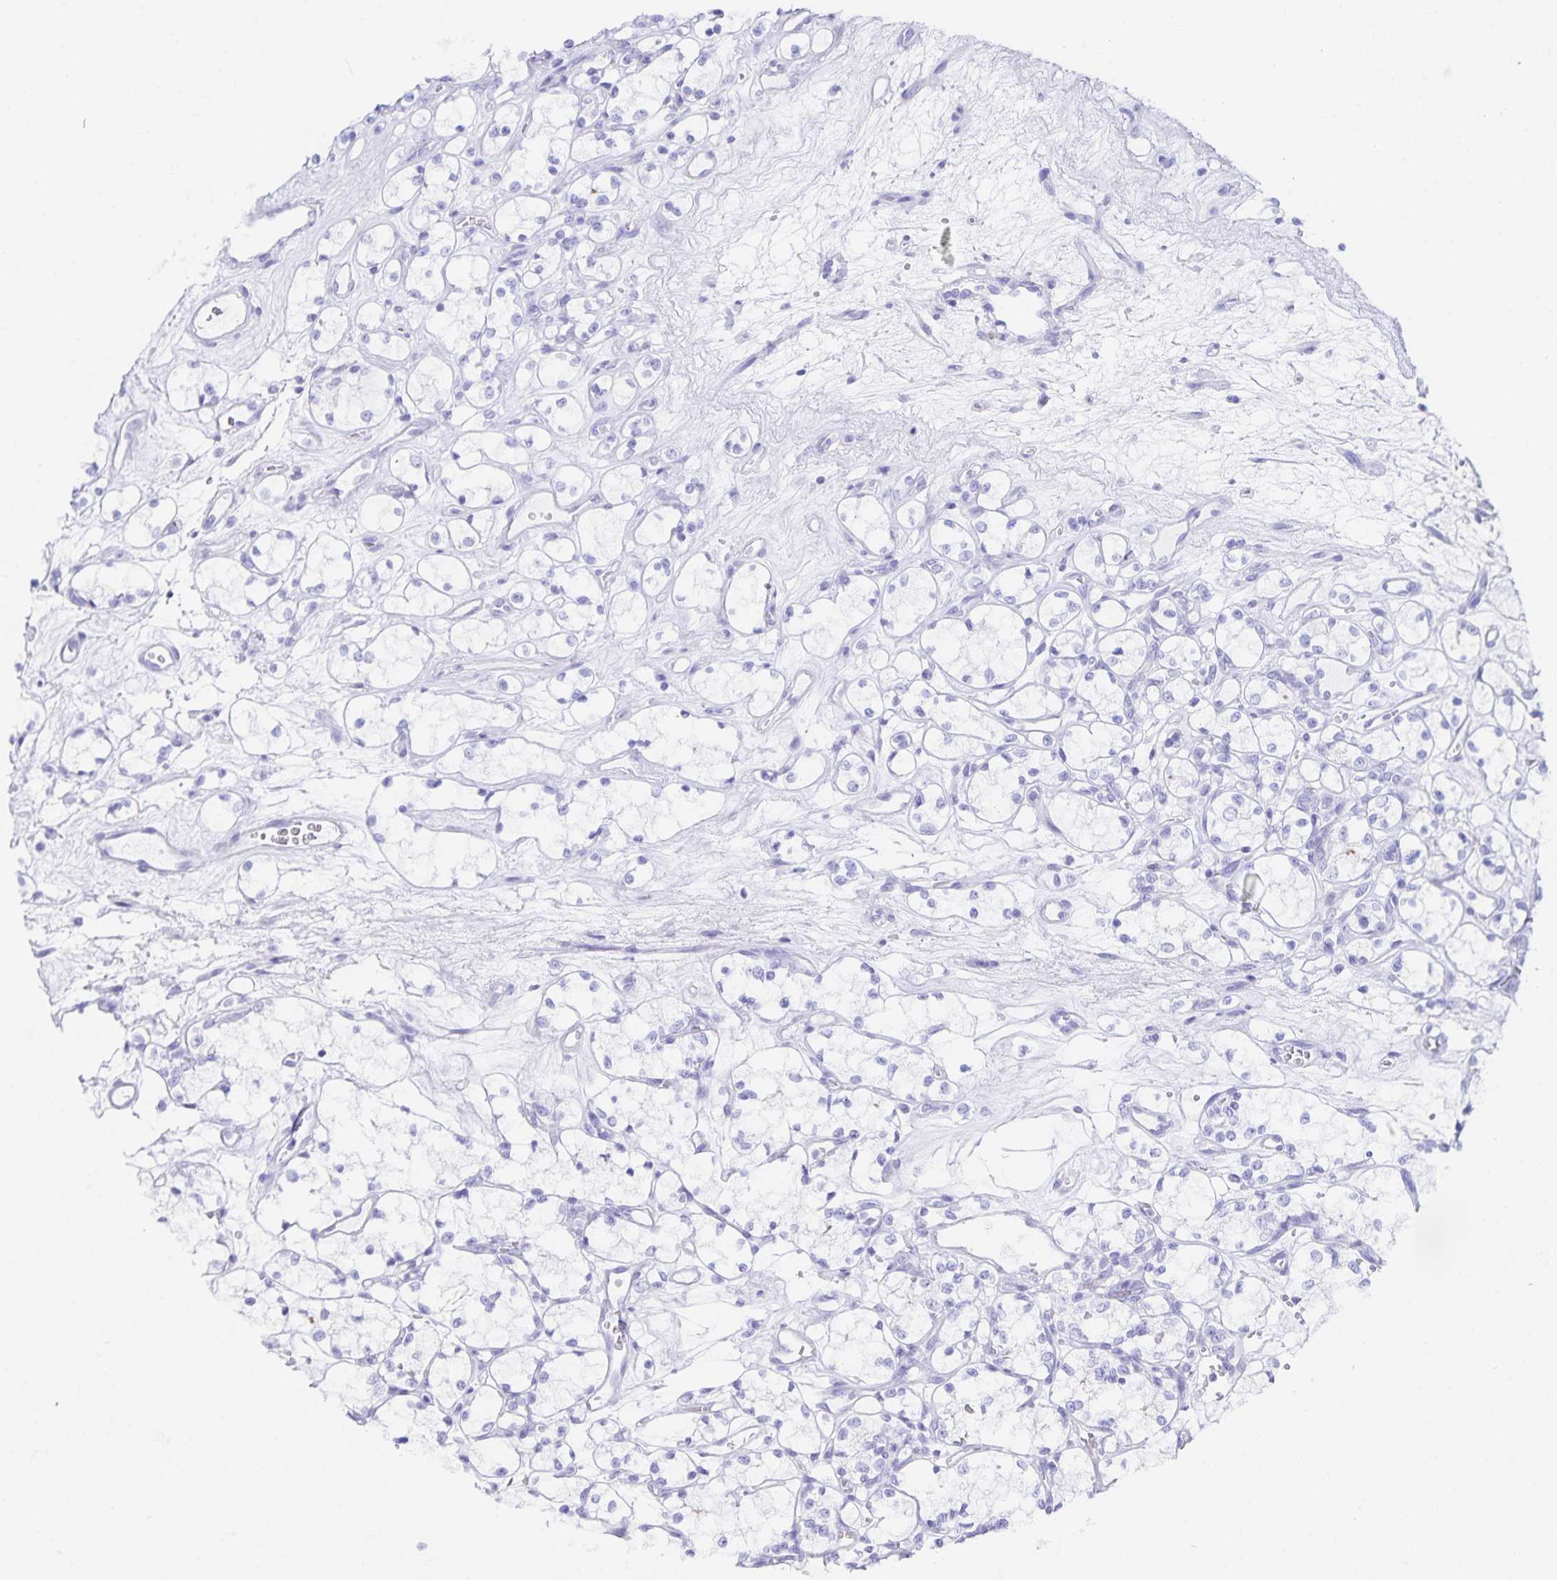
{"staining": {"intensity": "negative", "quantity": "none", "location": "none"}, "tissue": "renal cancer", "cell_type": "Tumor cells", "image_type": "cancer", "snomed": [{"axis": "morphology", "description": "Adenocarcinoma, NOS"}, {"axis": "topography", "description": "Kidney"}], "caption": "High magnification brightfield microscopy of adenocarcinoma (renal) stained with DAB (3,3'-diaminobenzidine) (brown) and counterstained with hematoxylin (blue): tumor cells show no significant staining. (Stains: DAB (3,3'-diaminobenzidine) immunohistochemistry (IHC) with hematoxylin counter stain, Microscopy: brightfield microscopy at high magnification).", "gene": "SNTN", "patient": {"sex": "female", "age": 69}}